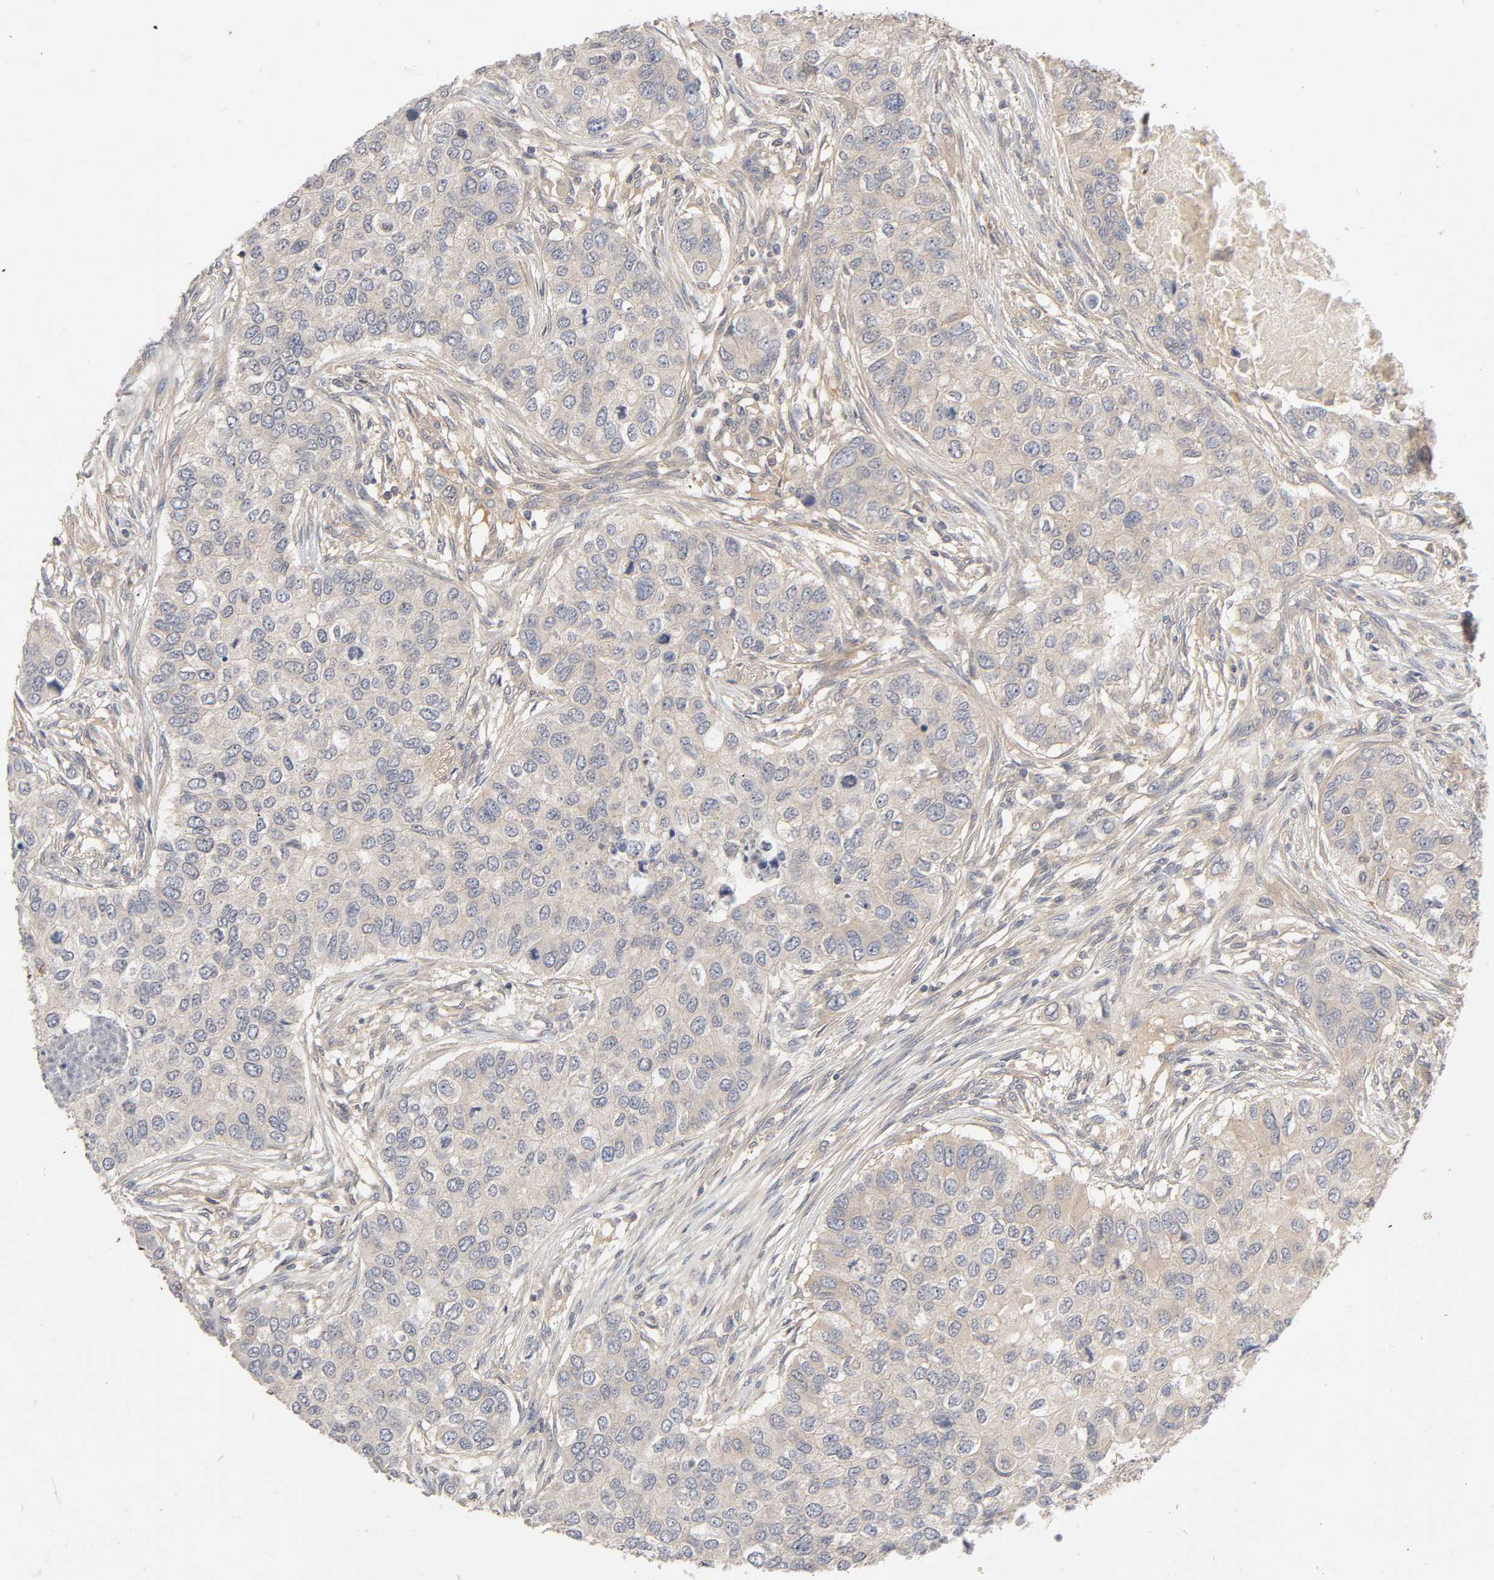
{"staining": {"intensity": "moderate", "quantity": ">75%", "location": "cytoplasmic/membranous"}, "tissue": "breast cancer", "cell_type": "Tumor cells", "image_type": "cancer", "snomed": [{"axis": "morphology", "description": "Normal tissue, NOS"}, {"axis": "morphology", "description": "Duct carcinoma"}, {"axis": "topography", "description": "Breast"}], "caption": "The micrograph exhibits staining of breast cancer, revealing moderate cytoplasmic/membranous protein staining (brown color) within tumor cells.", "gene": "CPB2", "patient": {"sex": "female", "age": 49}}